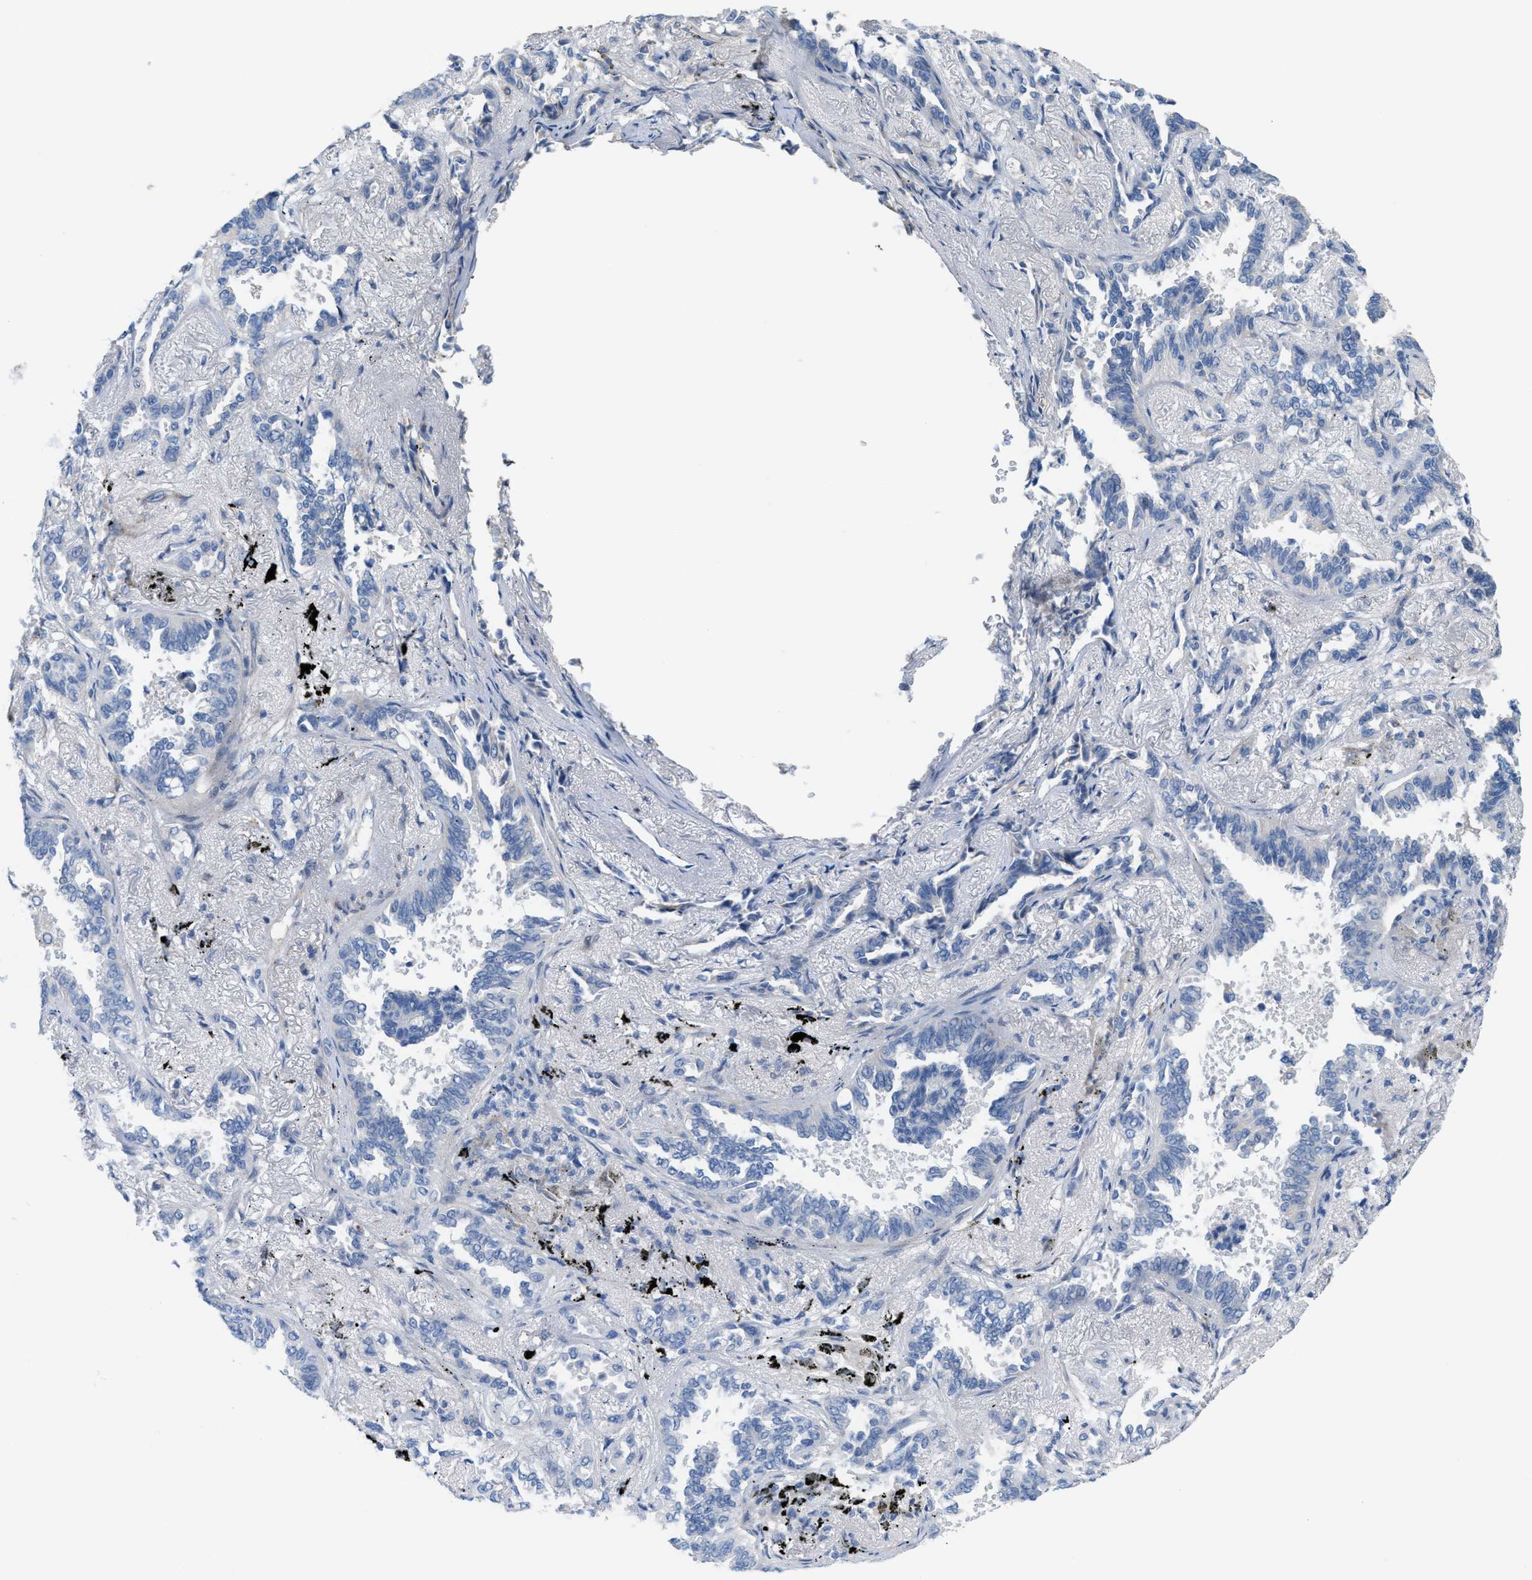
{"staining": {"intensity": "negative", "quantity": "none", "location": "none"}, "tissue": "lung cancer", "cell_type": "Tumor cells", "image_type": "cancer", "snomed": [{"axis": "morphology", "description": "Normal tissue, NOS"}, {"axis": "morphology", "description": "Adenocarcinoma, NOS"}, {"axis": "topography", "description": "Lung"}], "caption": "Immunohistochemistry of lung cancer (adenocarcinoma) exhibits no positivity in tumor cells.", "gene": "MPP3", "patient": {"sex": "male", "age": 59}}